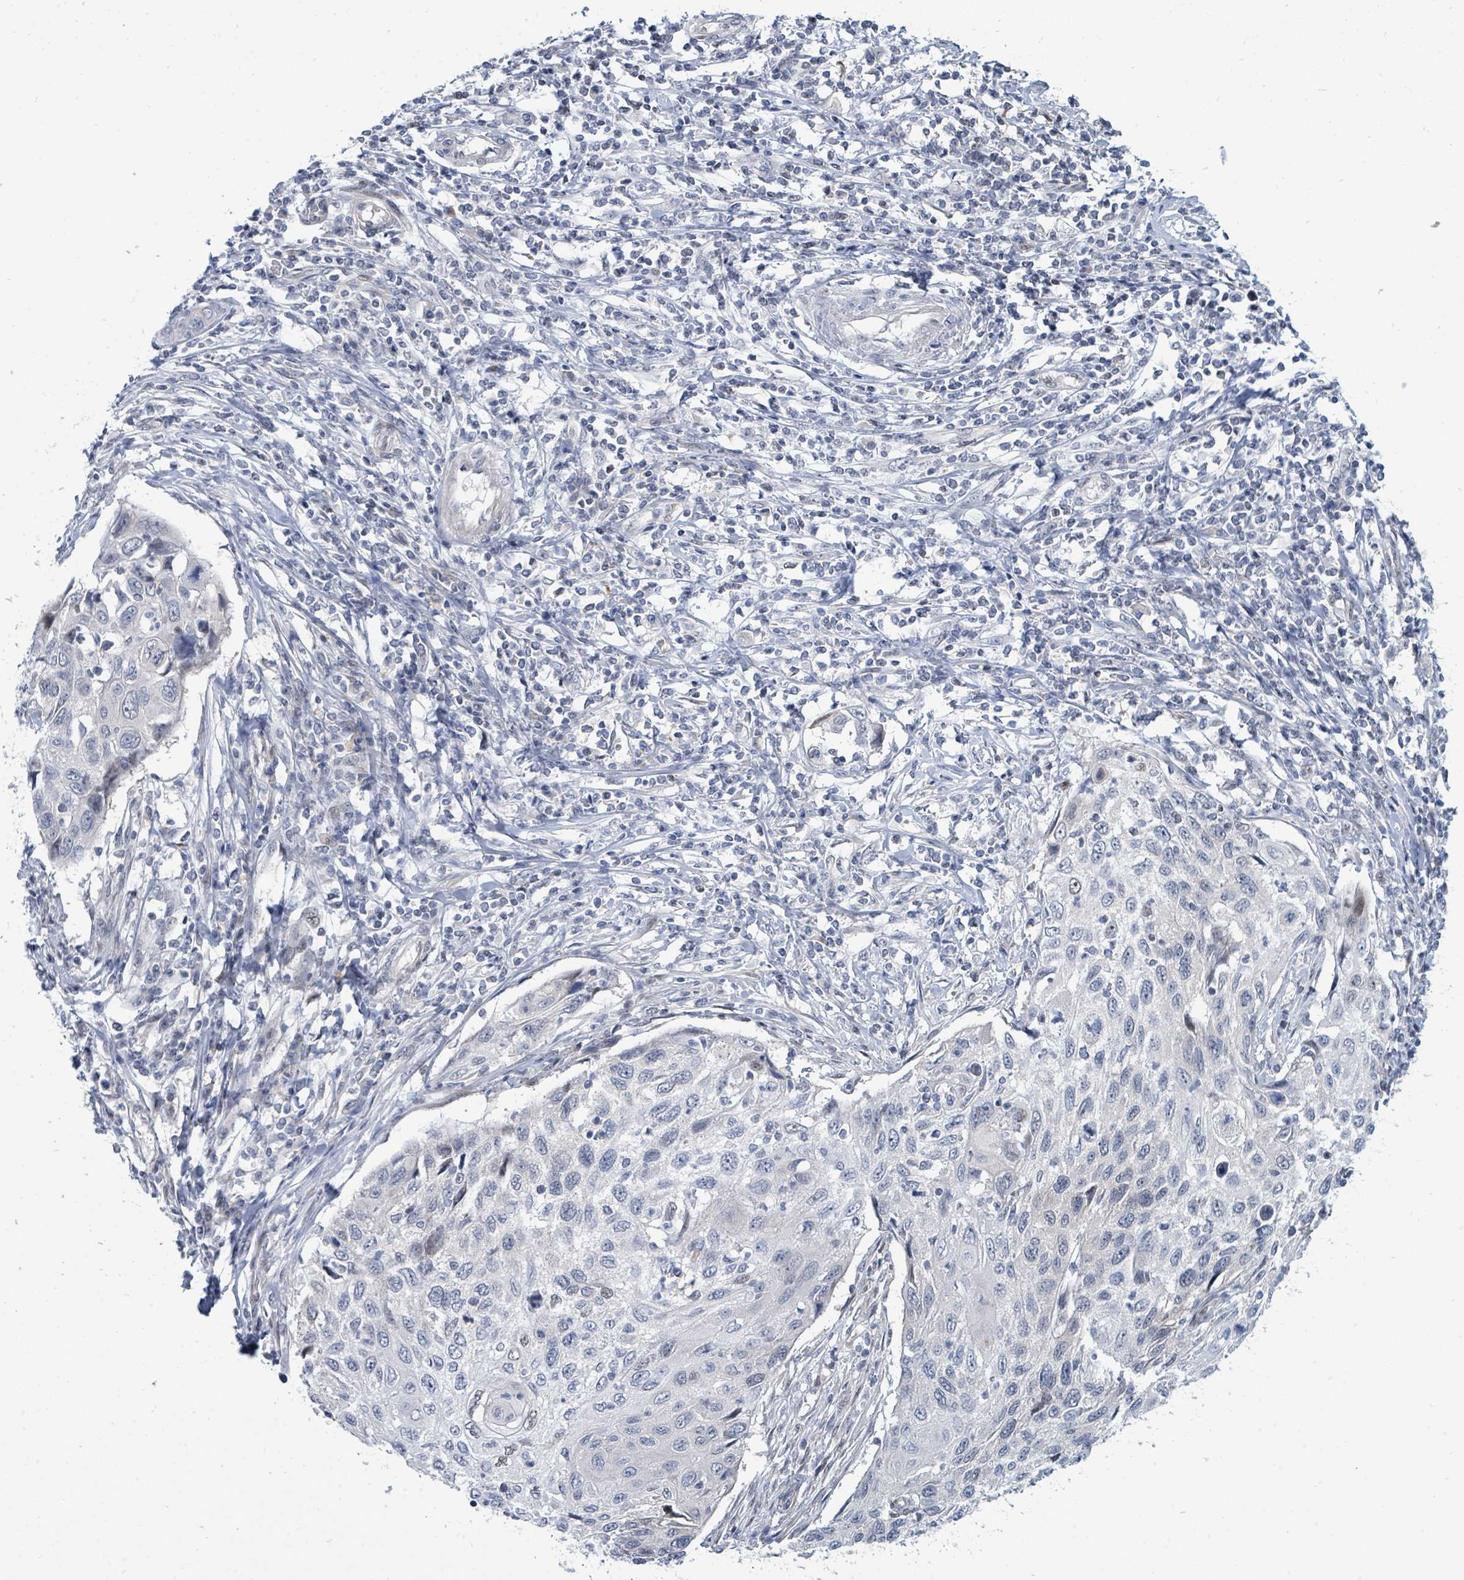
{"staining": {"intensity": "moderate", "quantity": "<25%", "location": "nuclear"}, "tissue": "cervical cancer", "cell_type": "Tumor cells", "image_type": "cancer", "snomed": [{"axis": "morphology", "description": "Squamous cell carcinoma, NOS"}, {"axis": "topography", "description": "Cervix"}], "caption": "This micrograph shows immunohistochemistry (IHC) staining of cervical cancer, with low moderate nuclear expression in approximately <25% of tumor cells.", "gene": "SUMO4", "patient": {"sex": "female", "age": 70}}